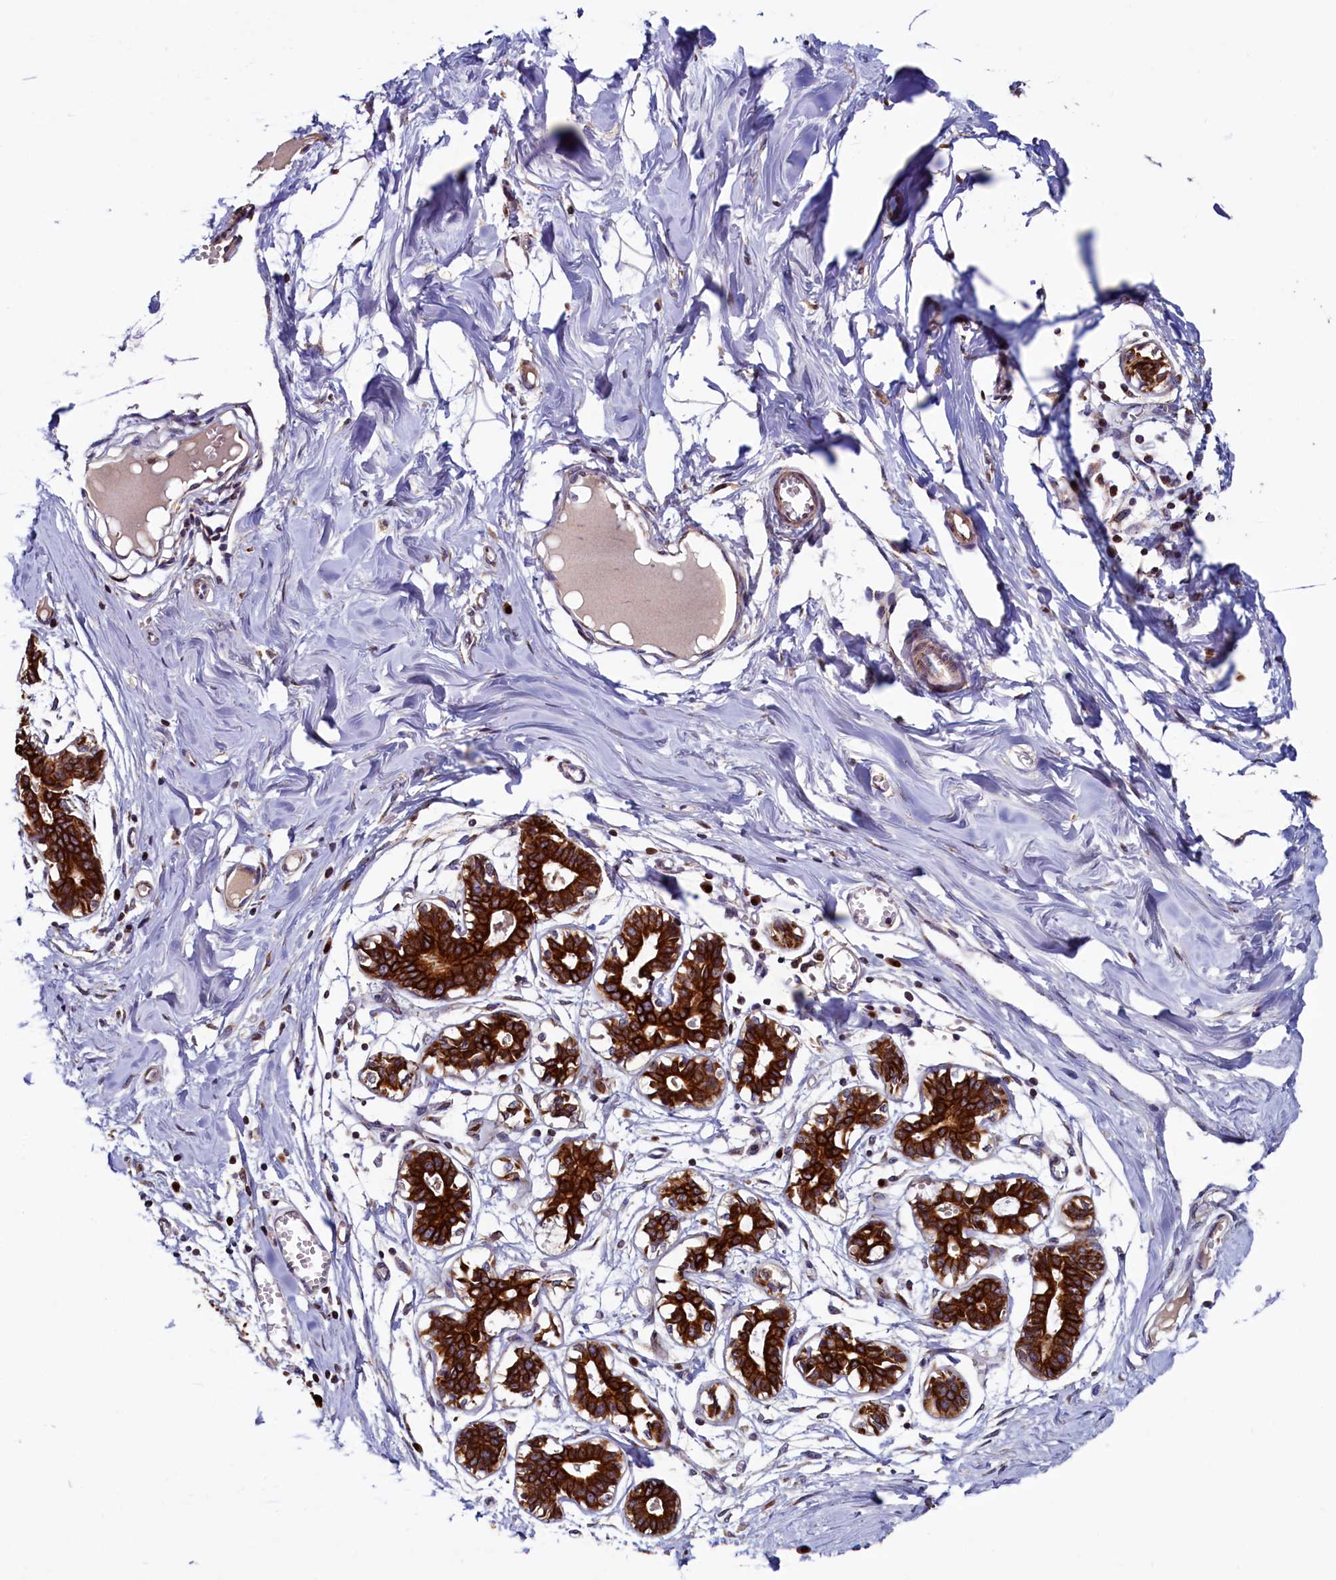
{"staining": {"intensity": "strong", "quantity": "25%-75%", "location": "cytoplasmic/membranous,nuclear"}, "tissue": "breast", "cell_type": "Adipocytes", "image_type": "normal", "snomed": [{"axis": "morphology", "description": "Normal tissue, NOS"}, {"axis": "topography", "description": "Breast"}], "caption": "The photomicrograph reveals staining of benign breast, revealing strong cytoplasmic/membranous,nuclear protein expression (brown color) within adipocytes. Ihc stains the protein of interest in brown and the nuclei are stained blue.", "gene": "NCKAP5L", "patient": {"sex": "female", "age": 27}}